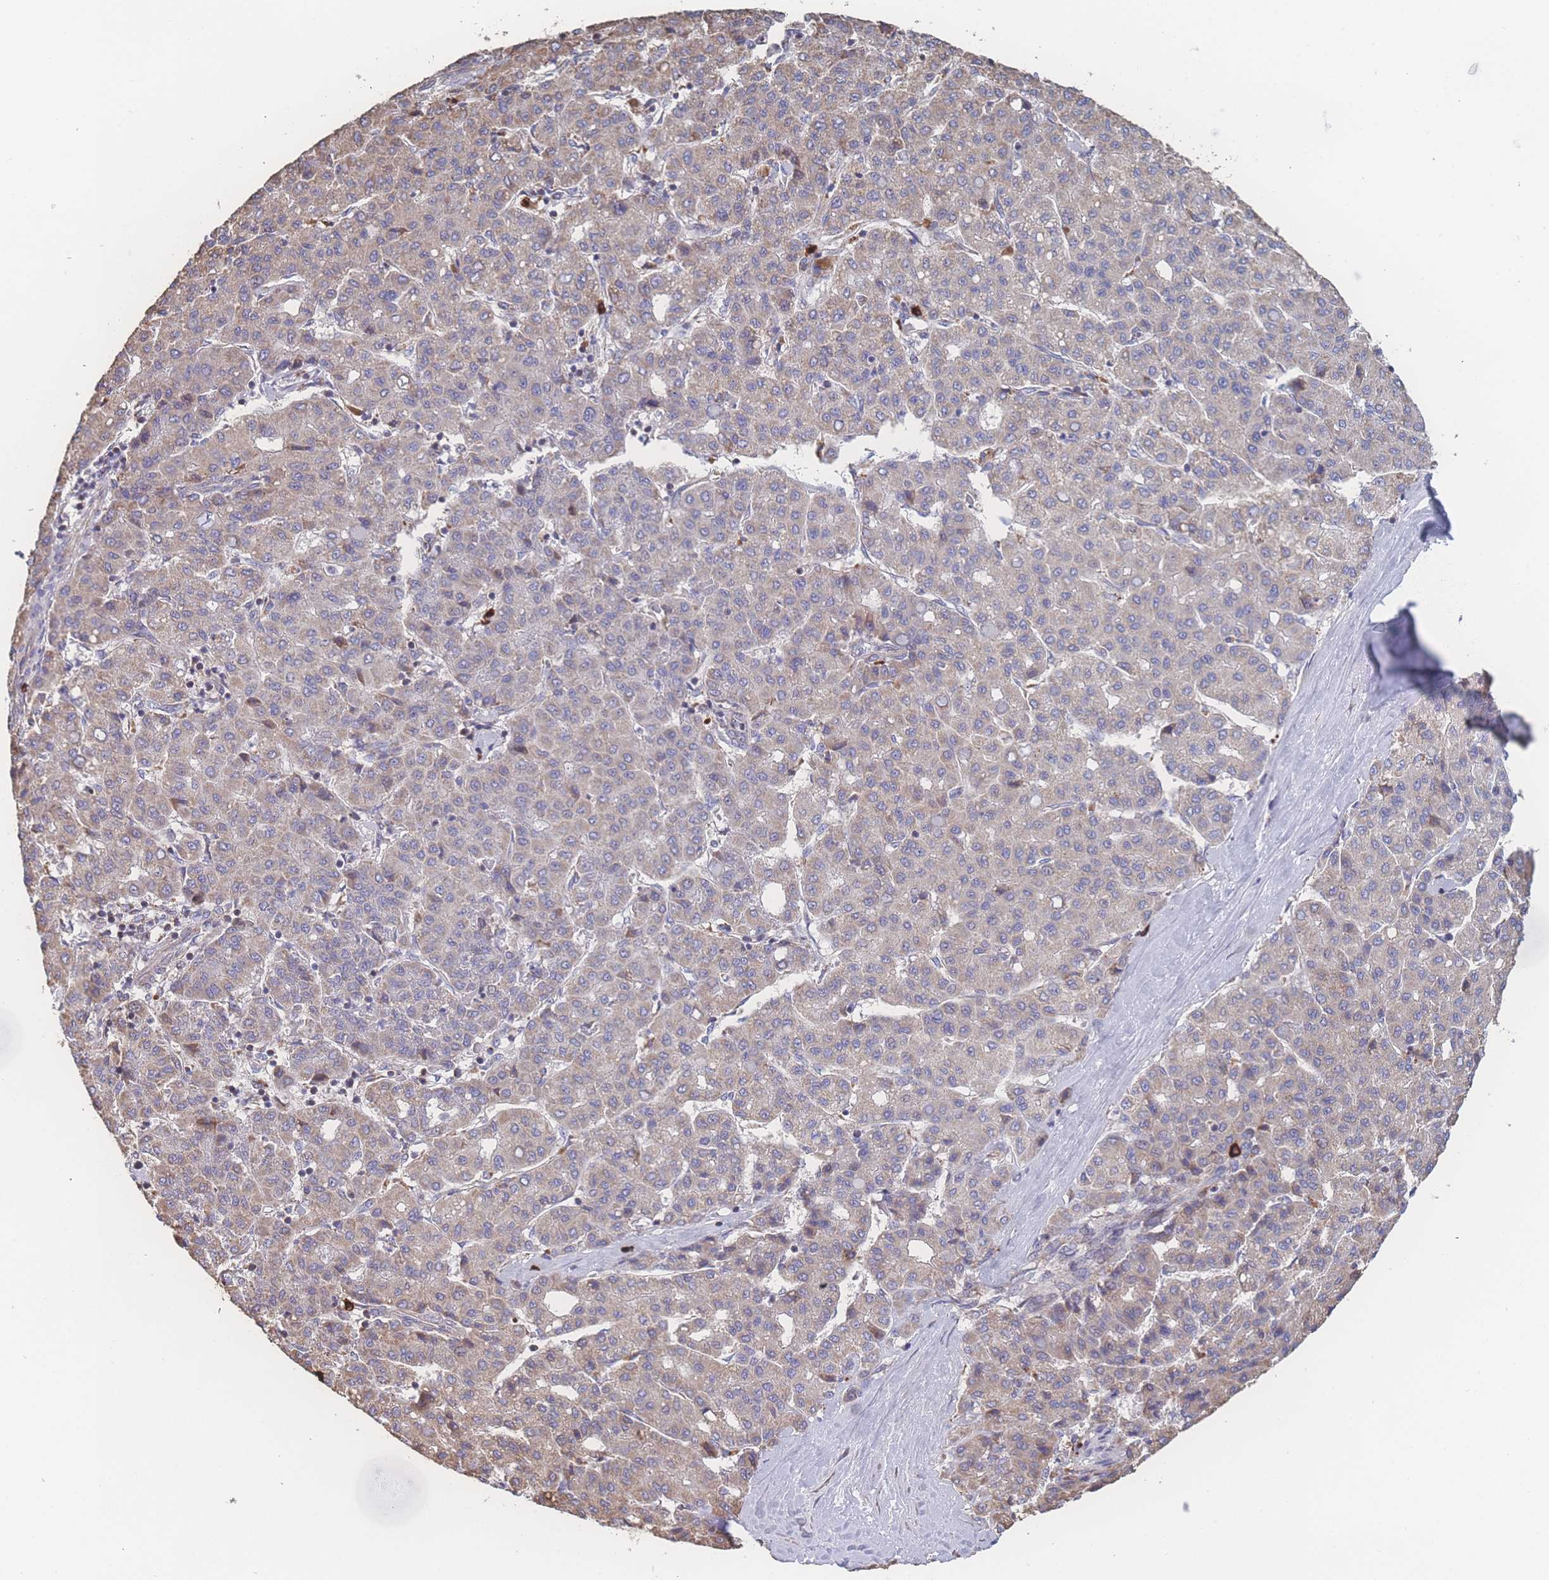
{"staining": {"intensity": "moderate", "quantity": "<25%", "location": "cytoplasmic/membranous"}, "tissue": "liver cancer", "cell_type": "Tumor cells", "image_type": "cancer", "snomed": [{"axis": "morphology", "description": "Carcinoma, Hepatocellular, NOS"}, {"axis": "topography", "description": "Liver"}], "caption": "This photomicrograph shows IHC staining of human liver cancer (hepatocellular carcinoma), with low moderate cytoplasmic/membranous positivity in approximately <25% of tumor cells.", "gene": "SGSM3", "patient": {"sex": "male", "age": 65}}